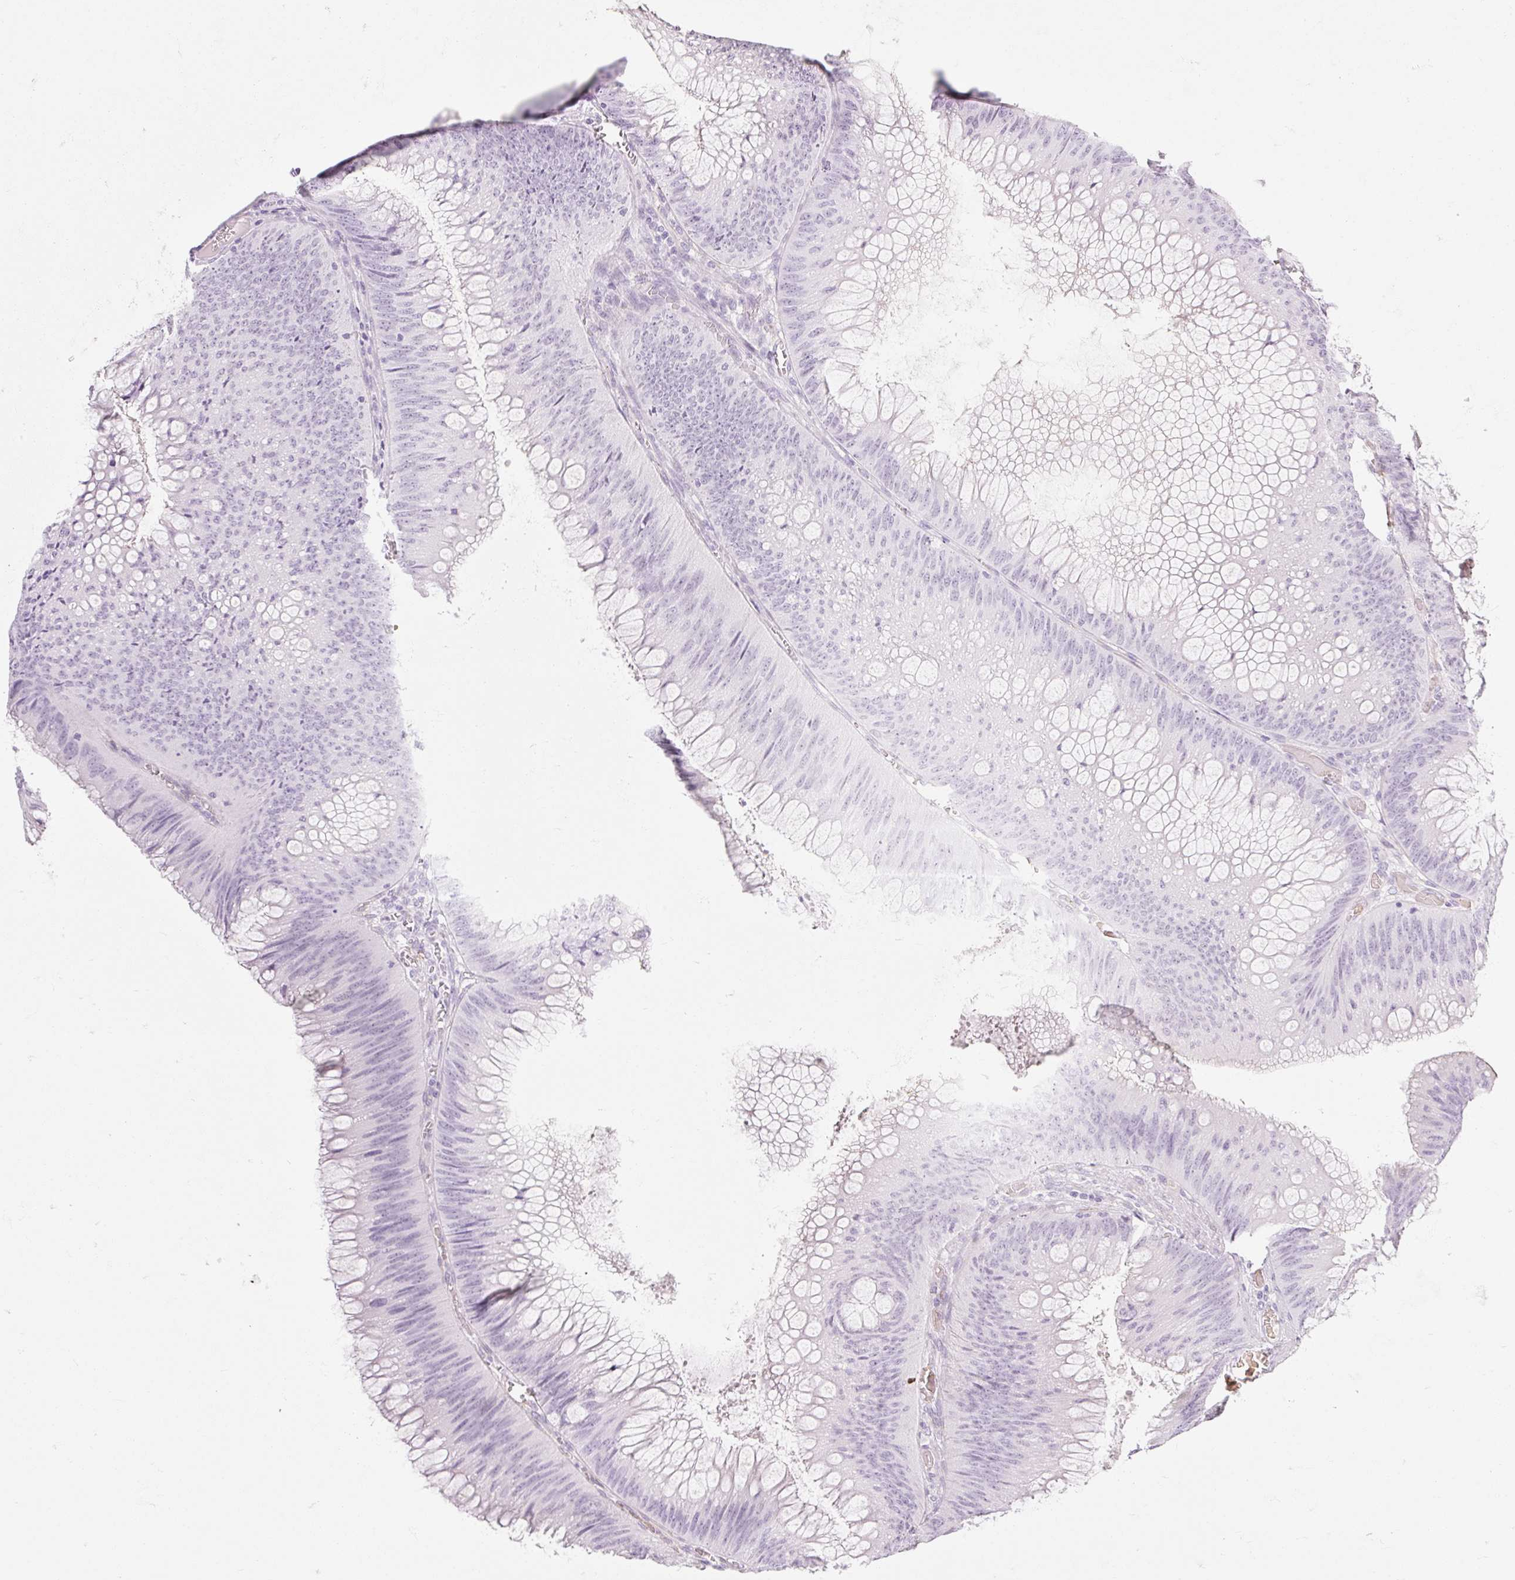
{"staining": {"intensity": "negative", "quantity": "none", "location": "none"}, "tissue": "colorectal cancer", "cell_type": "Tumor cells", "image_type": "cancer", "snomed": [{"axis": "morphology", "description": "Adenocarcinoma, NOS"}, {"axis": "topography", "description": "Rectum"}], "caption": "IHC of colorectal cancer (adenocarcinoma) shows no positivity in tumor cells.", "gene": "TAF1L", "patient": {"sex": "female", "age": 72}}